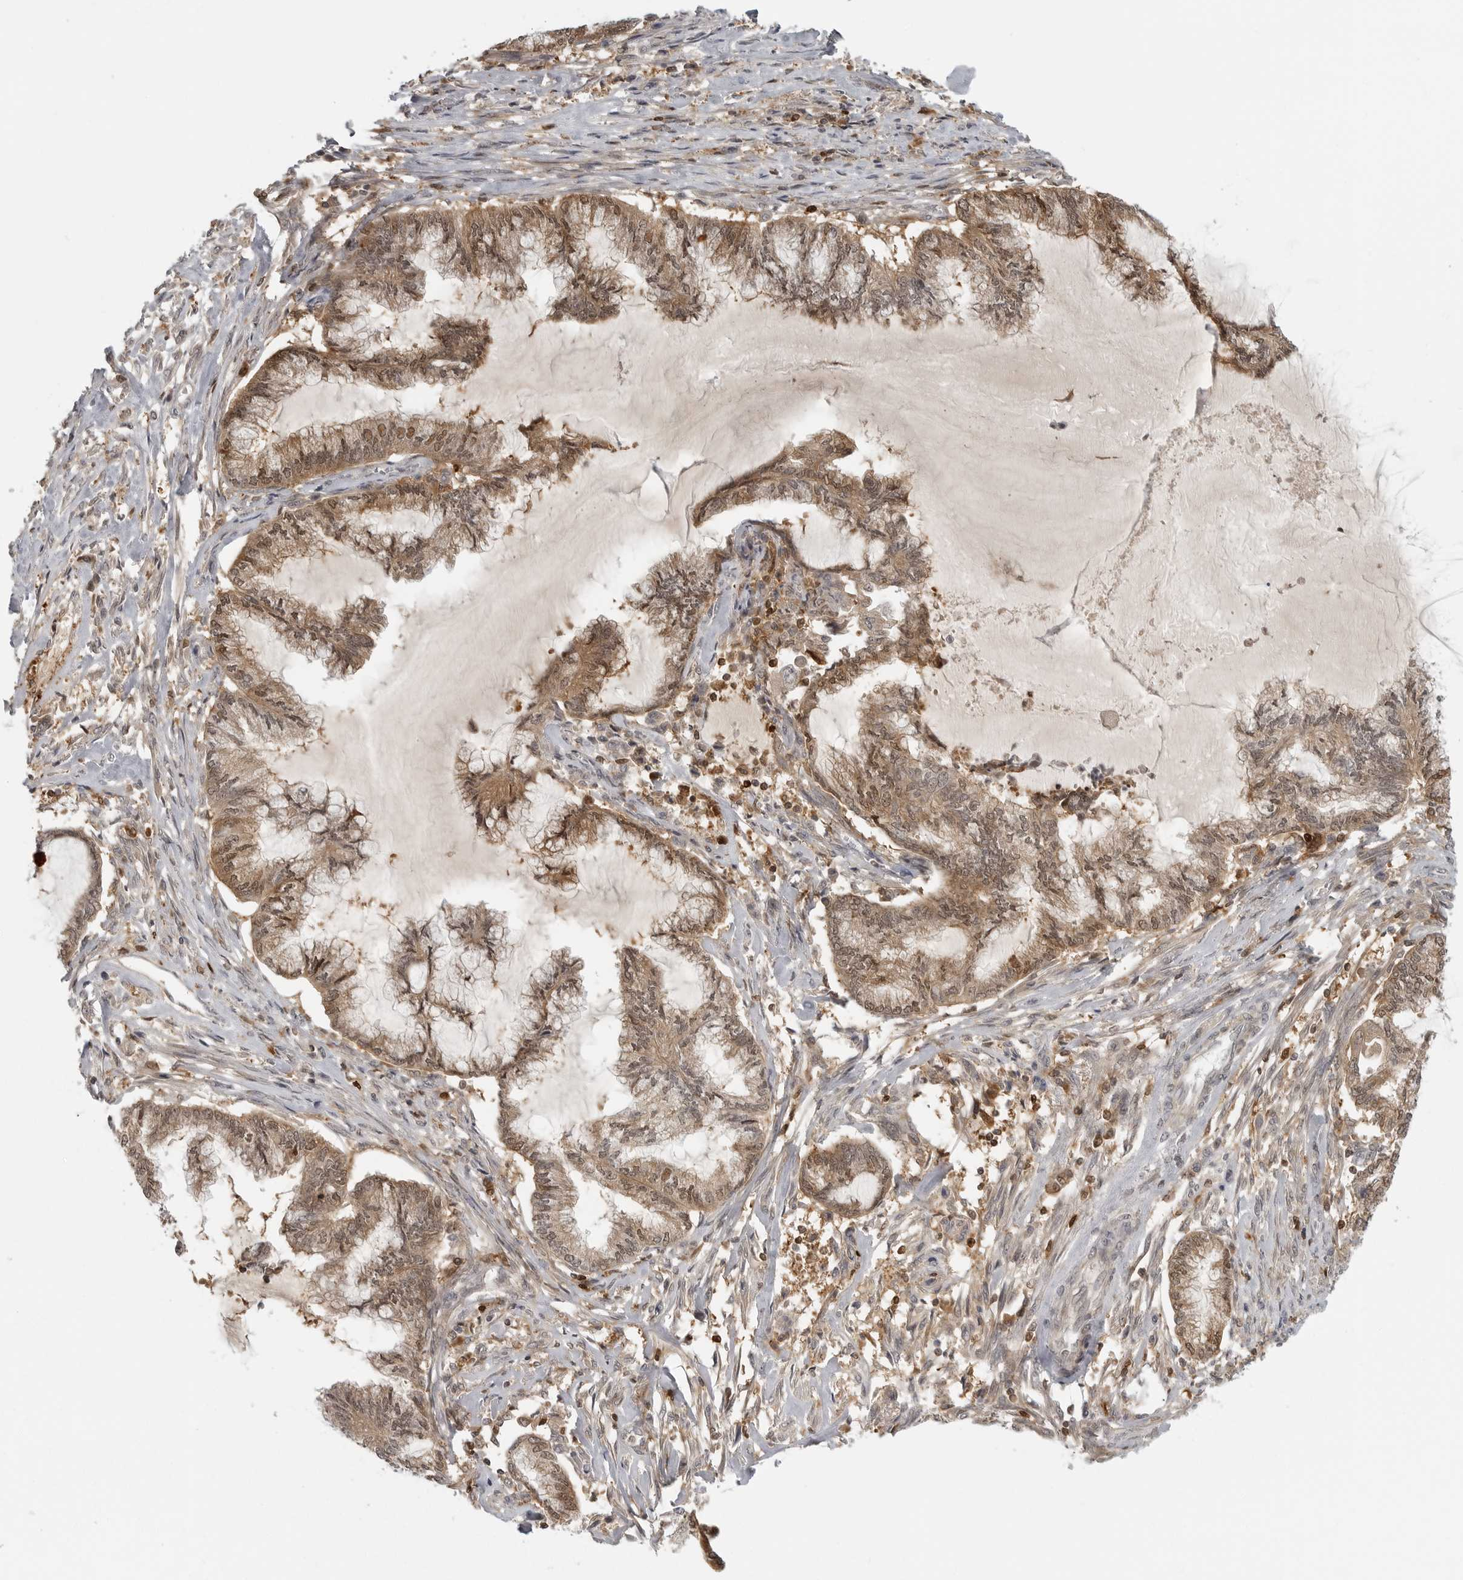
{"staining": {"intensity": "moderate", "quantity": ">75%", "location": "cytoplasmic/membranous,nuclear"}, "tissue": "endometrial cancer", "cell_type": "Tumor cells", "image_type": "cancer", "snomed": [{"axis": "morphology", "description": "Adenocarcinoma, NOS"}, {"axis": "topography", "description": "Endometrium"}], "caption": "Adenocarcinoma (endometrial) tissue exhibits moderate cytoplasmic/membranous and nuclear positivity in about >75% of tumor cells", "gene": "CTIF", "patient": {"sex": "female", "age": 86}}